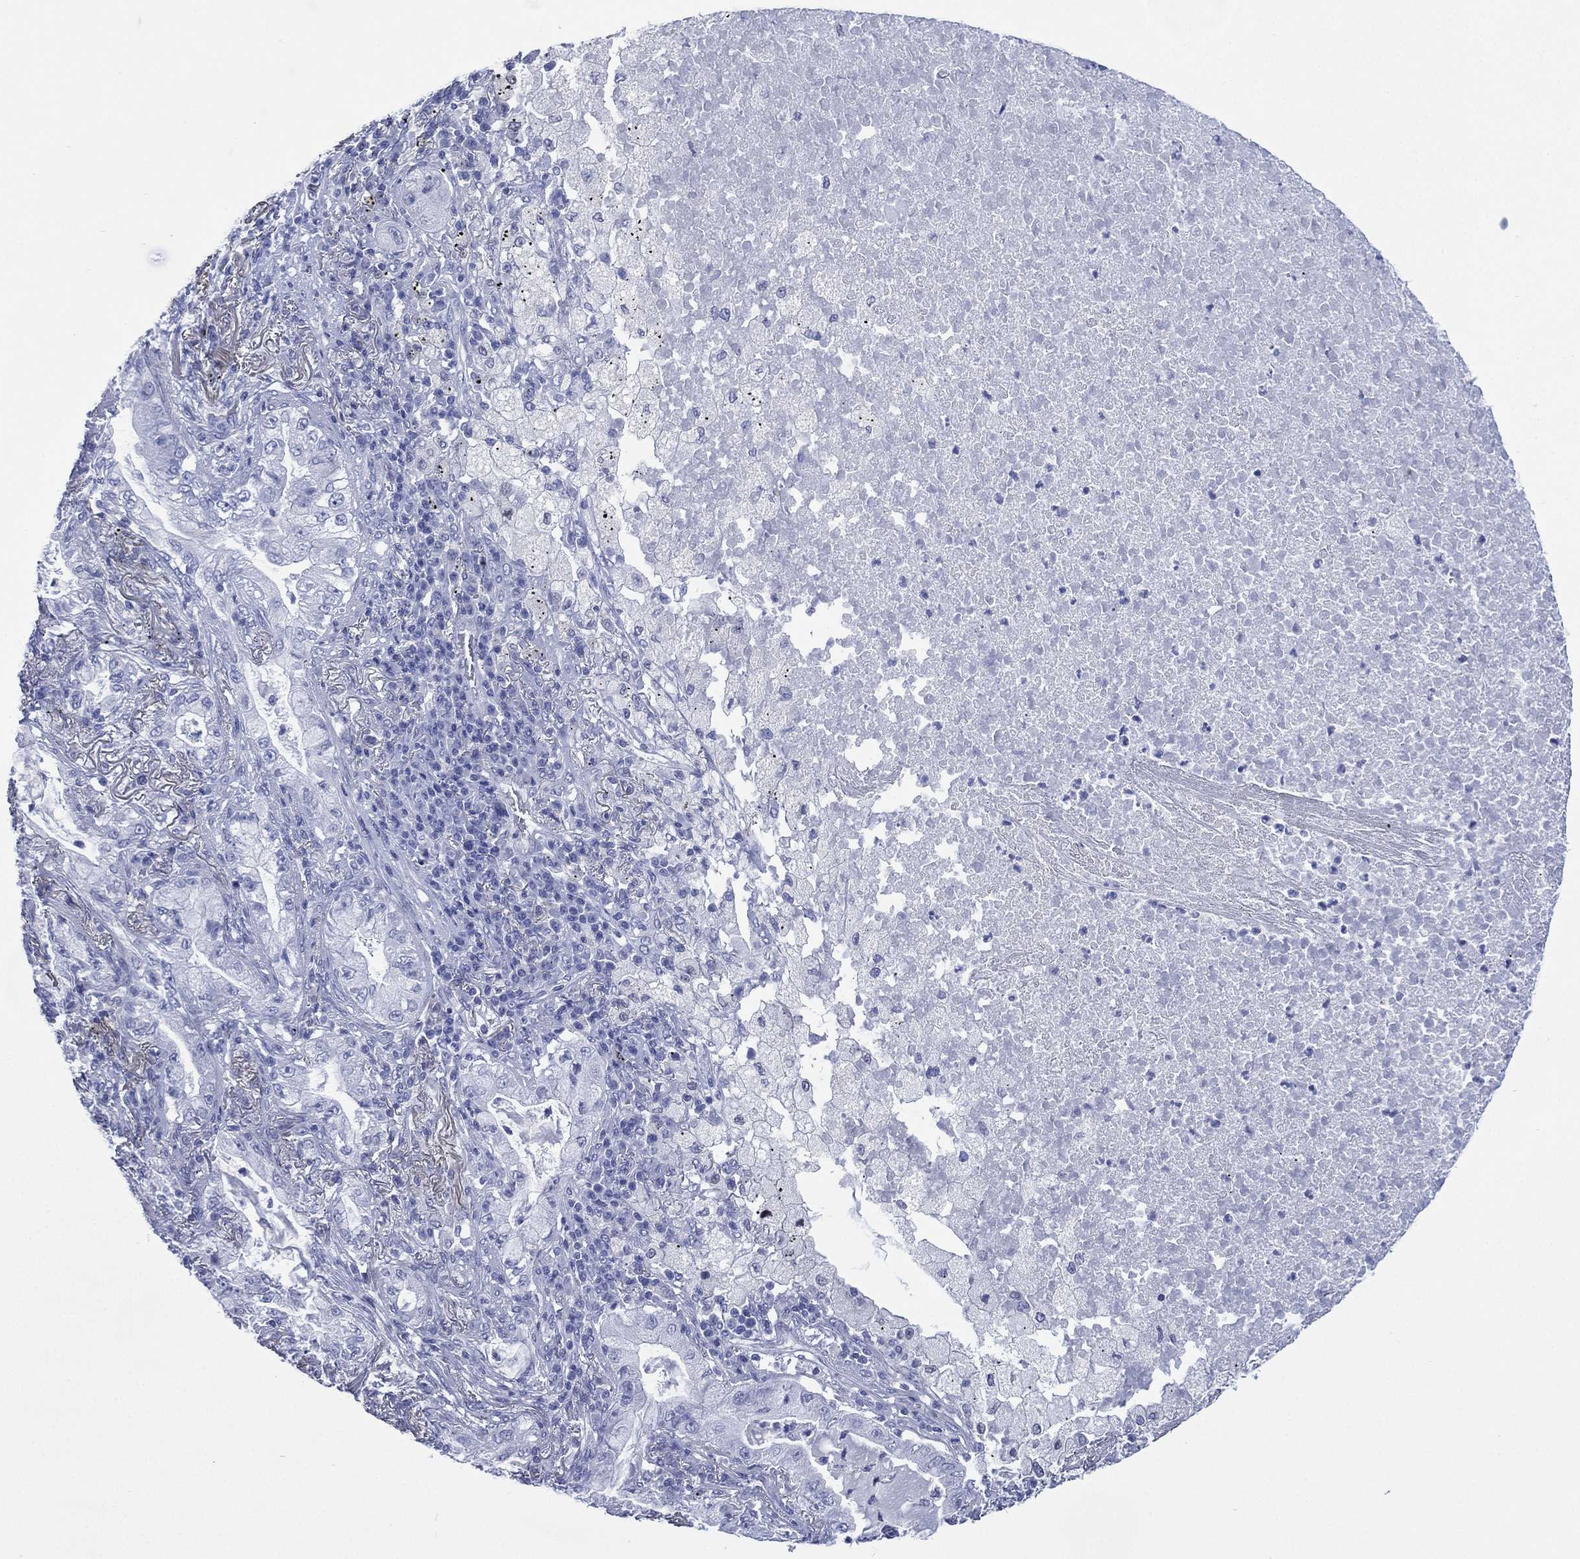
{"staining": {"intensity": "negative", "quantity": "none", "location": "none"}, "tissue": "lung cancer", "cell_type": "Tumor cells", "image_type": "cancer", "snomed": [{"axis": "morphology", "description": "Adenocarcinoma, NOS"}, {"axis": "topography", "description": "Lung"}], "caption": "Immunohistochemistry of adenocarcinoma (lung) displays no positivity in tumor cells.", "gene": "TMEM247", "patient": {"sex": "female", "age": 73}}